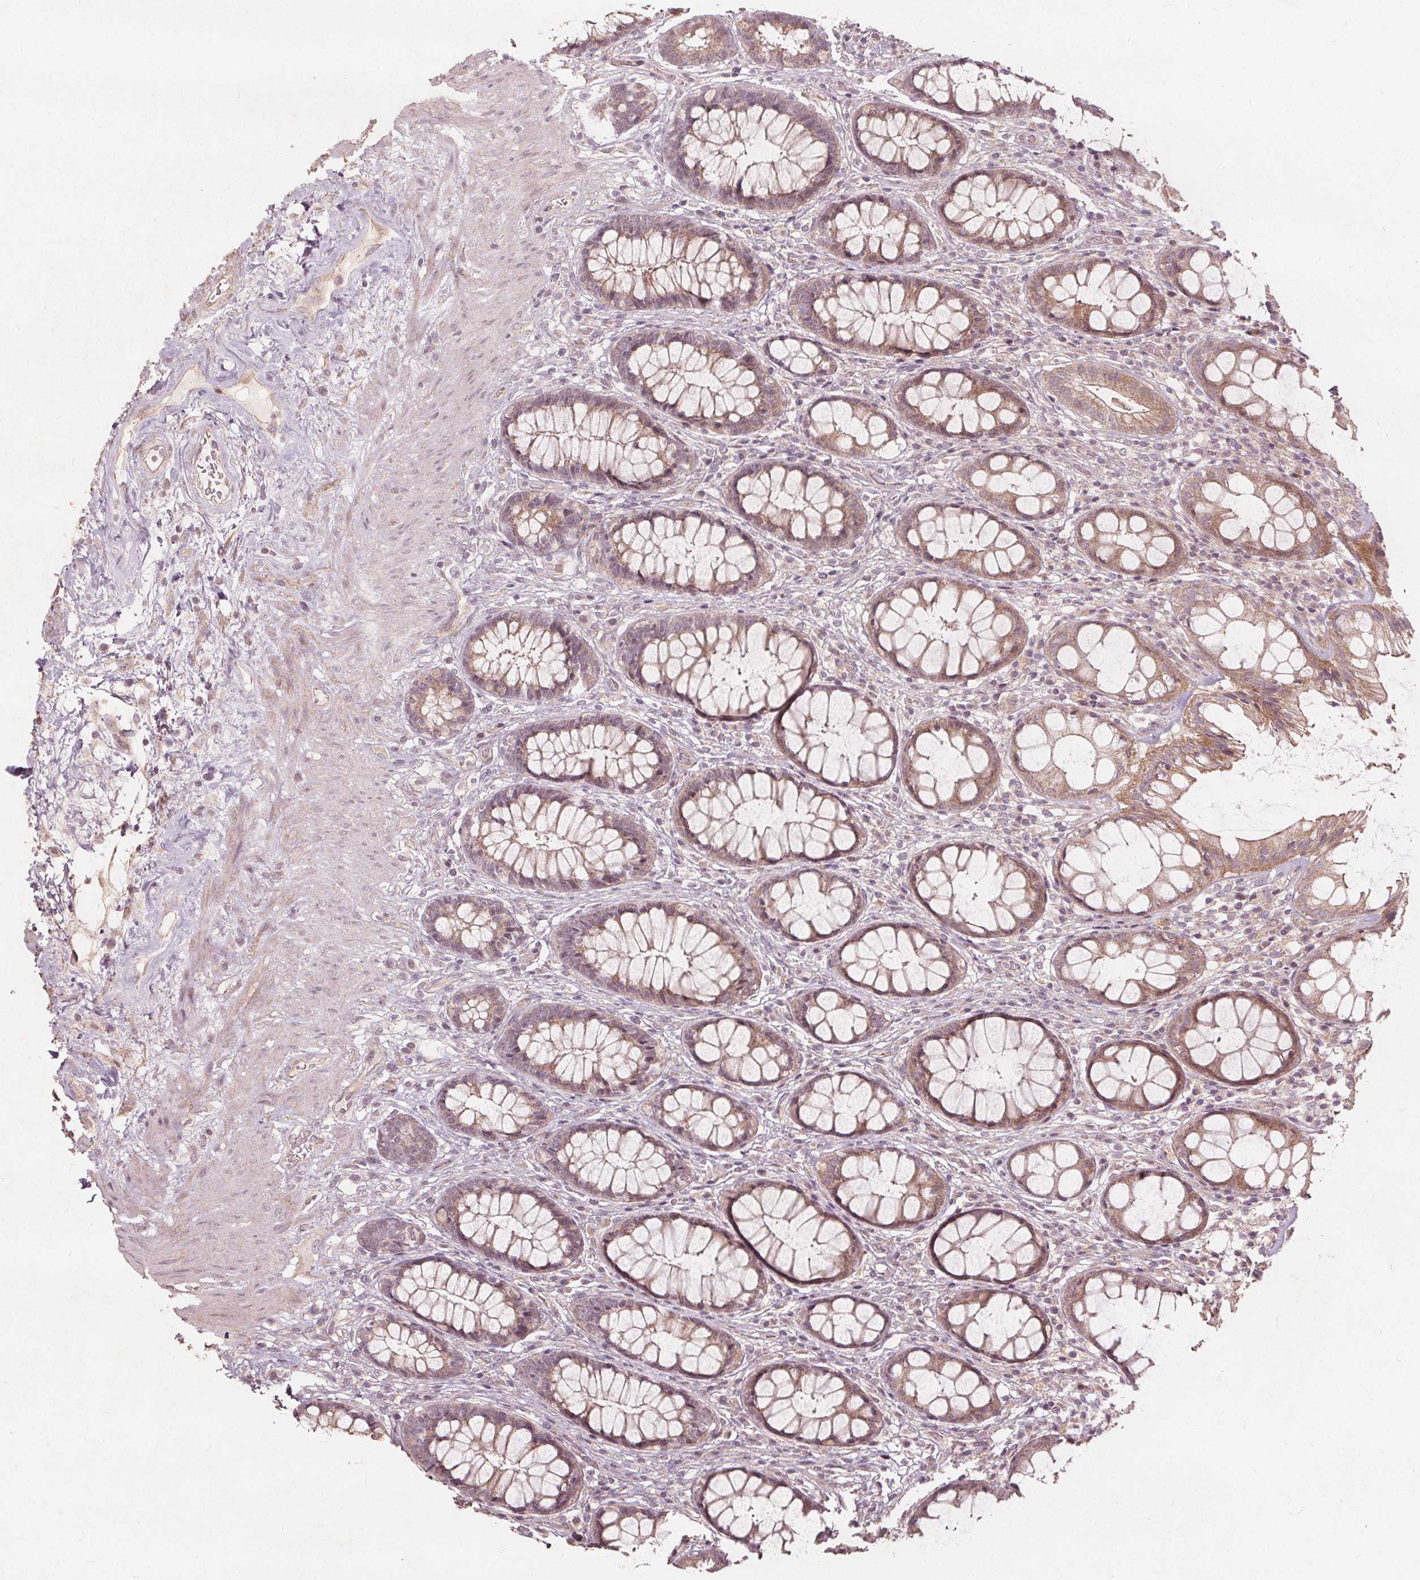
{"staining": {"intensity": "moderate", "quantity": ">75%", "location": "cytoplasmic/membranous"}, "tissue": "rectum", "cell_type": "Glandular cells", "image_type": "normal", "snomed": [{"axis": "morphology", "description": "Normal tissue, NOS"}, {"axis": "topography", "description": "Rectum"}], "caption": "Glandular cells display medium levels of moderate cytoplasmic/membranous positivity in approximately >75% of cells in unremarkable human rectum.", "gene": "PTPRT", "patient": {"sex": "male", "age": 72}}